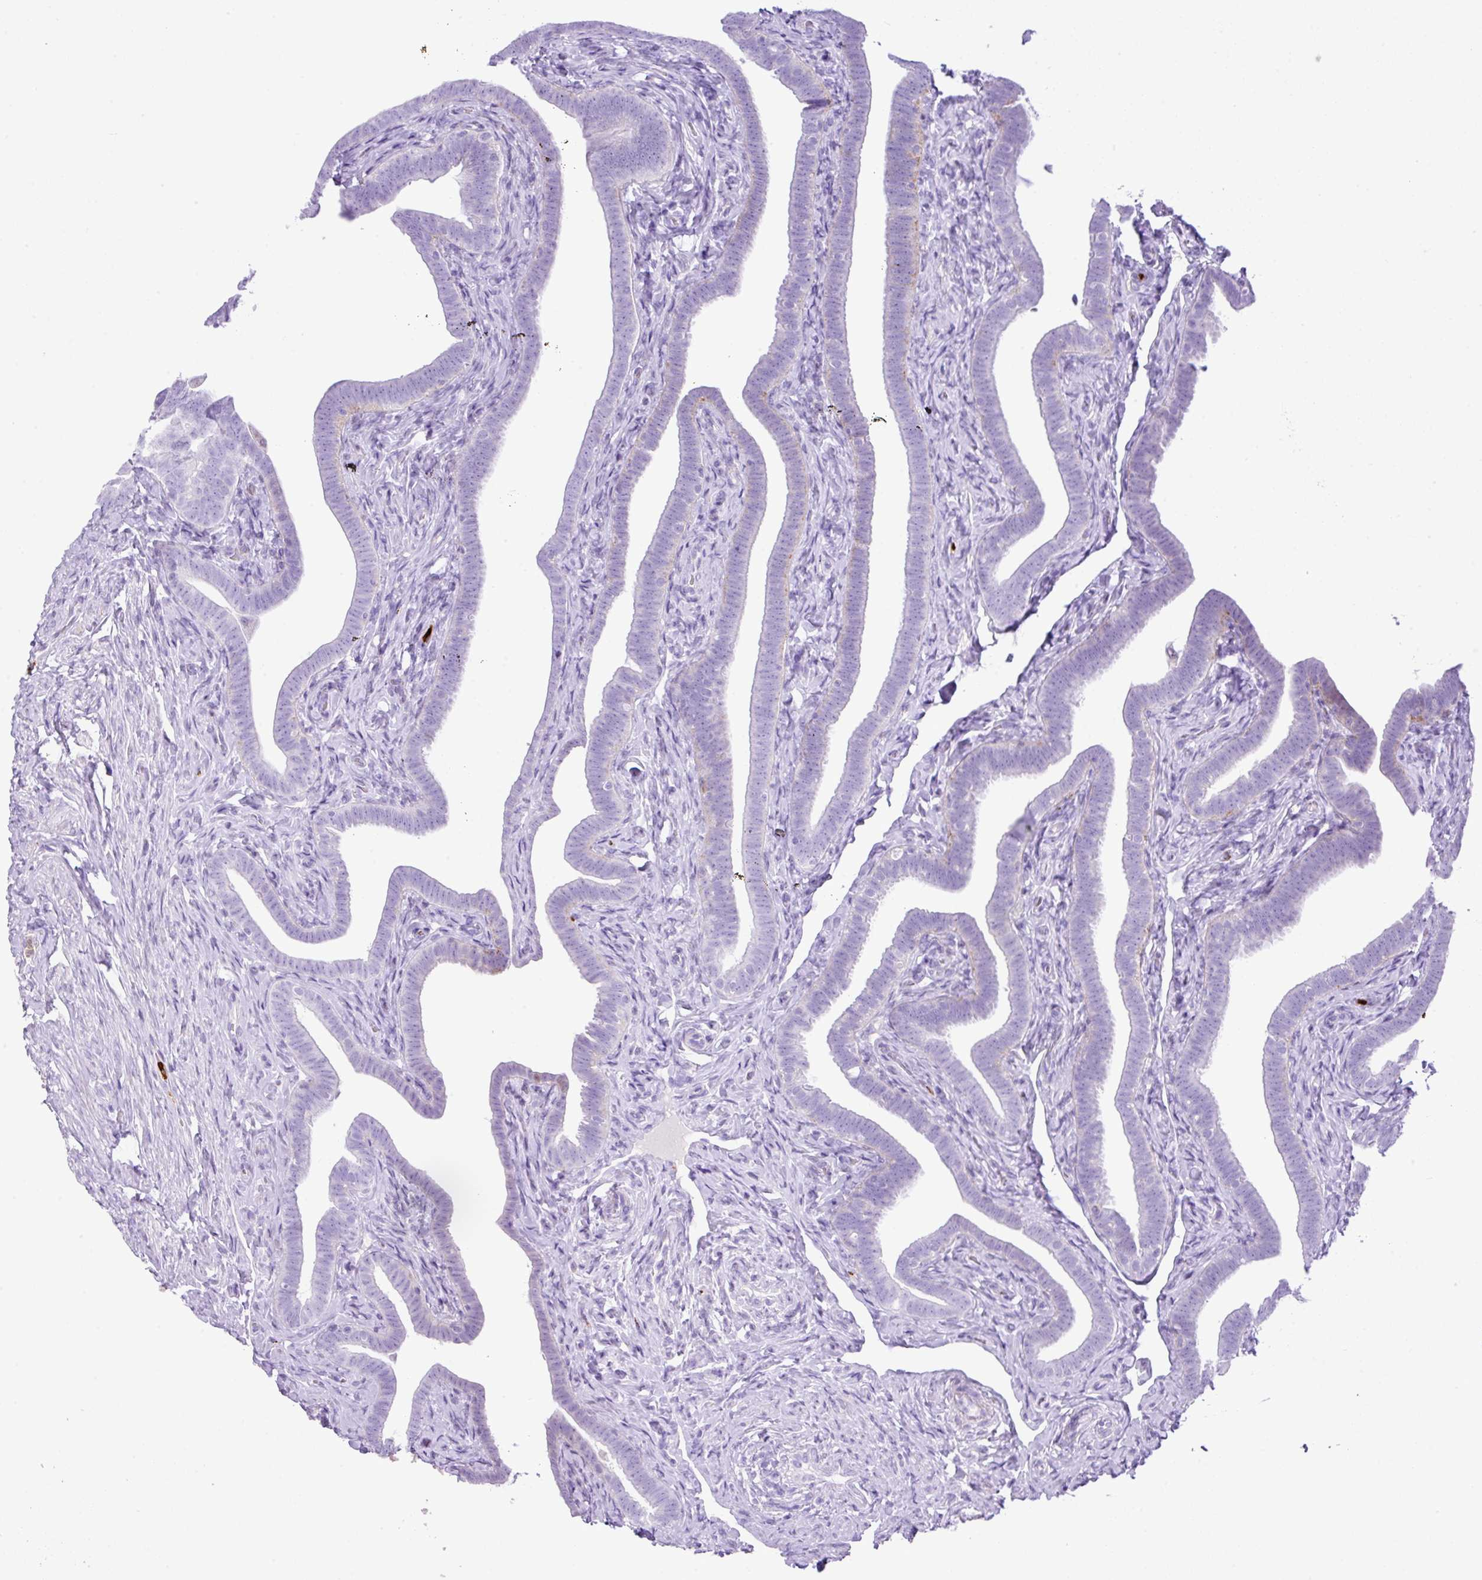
{"staining": {"intensity": "weak", "quantity": "<25%", "location": "cytoplasmic/membranous"}, "tissue": "fallopian tube", "cell_type": "Glandular cells", "image_type": "normal", "snomed": [{"axis": "morphology", "description": "Normal tissue, NOS"}, {"axis": "topography", "description": "Fallopian tube"}], "caption": "Immunohistochemistry of unremarkable human fallopian tube shows no positivity in glandular cells.", "gene": "RCAN2", "patient": {"sex": "female", "age": 69}}